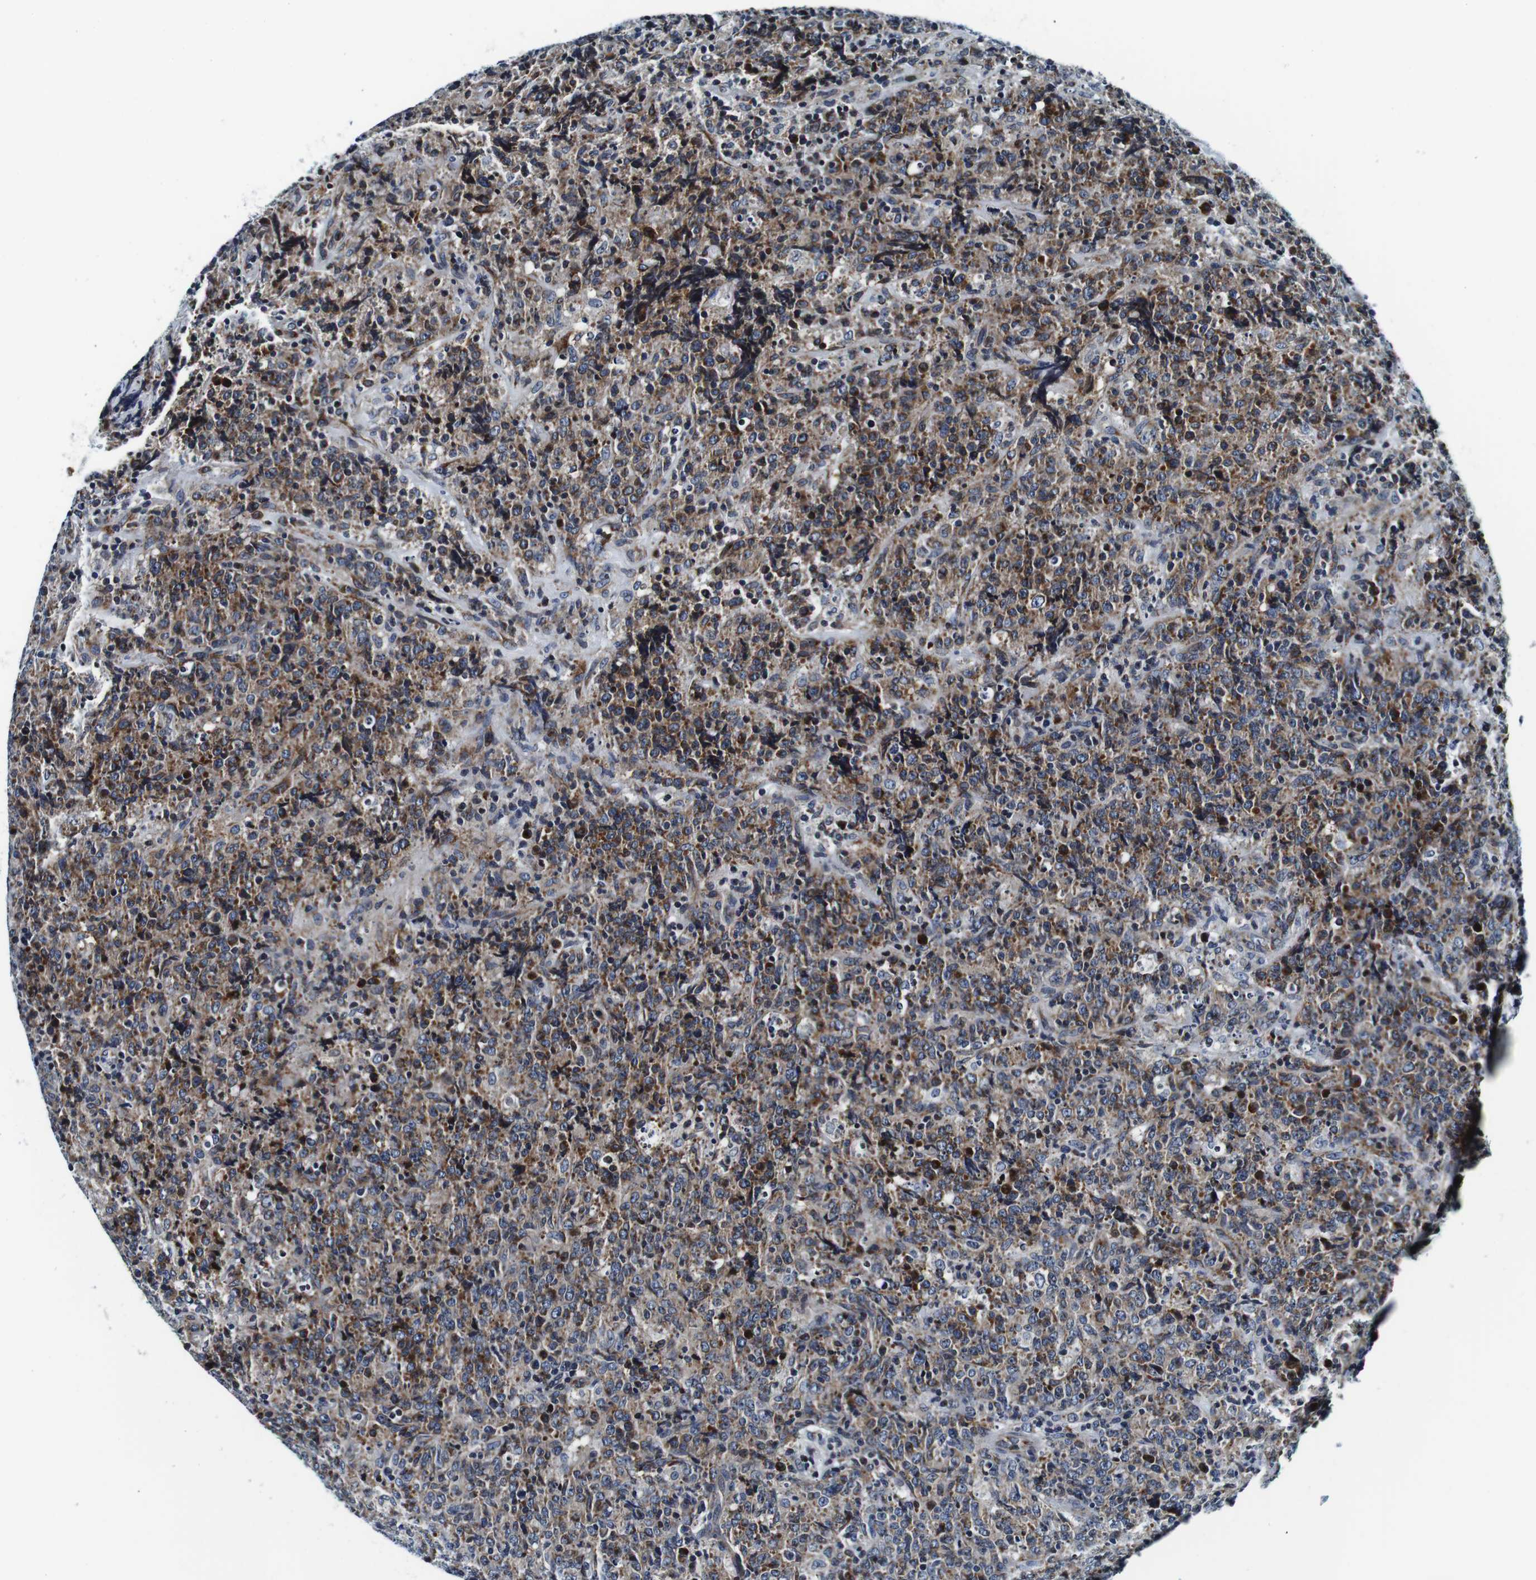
{"staining": {"intensity": "moderate", "quantity": "25%-75%", "location": "cytoplasmic/membranous"}, "tissue": "lymphoma", "cell_type": "Tumor cells", "image_type": "cancer", "snomed": [{"axis": "morphology", "description": "Malignant lymphoma, non-Hodgkin's type, High grade"}, {"axis": "topography", "description": "Tonsil"}], "caption": "Immunohistochemistry of human lymphoma shows medium levels of moderate cytoplasmic/membranous staining in approximately 25%-75% of tumor cells.", "gene": "FAR2", "patient": {"sex": "female", "age": 36}}